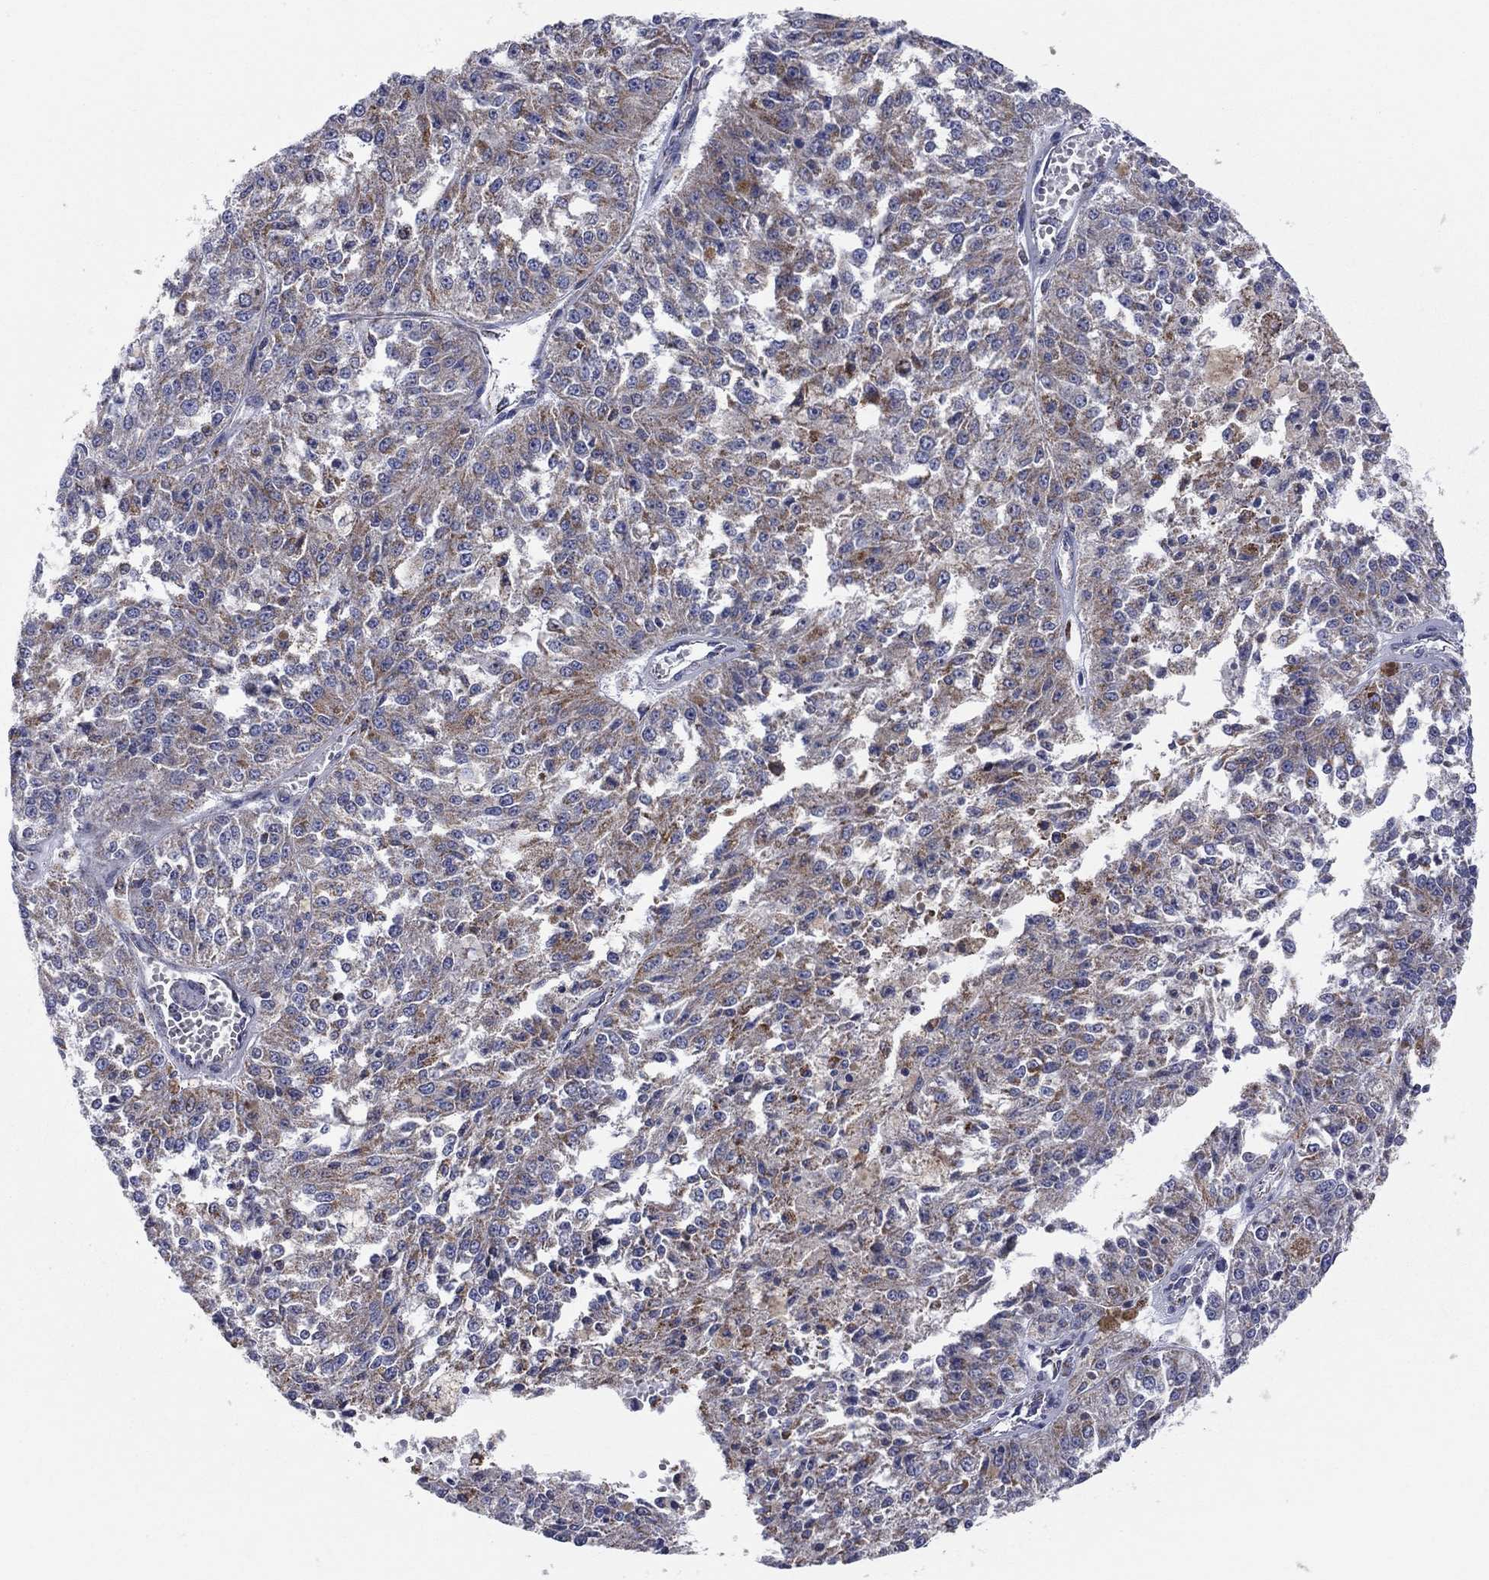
{"staining": {"intensity": "moderate", "quantity": "25%-75%", "location": "cytoplasmic/membranous"}, "tissue": "melanoma", "cell_type": "Tumor cells", "image_type": "cancer", "snomed": [{"axis": "morphology", "description": "Malignant melanoma, Metastatic site"}, {"axis": "topography", "description": "Lymph node"}], "caption": "This image displays melanoma stained with IHC to label a protein in brown. The cytoplasmic/membranous of tumor cells show moderate positivity for the protein. Nuclei are counter-stained blue.", "gene": "KISS1R", "patient": {"sex": "female", "age": 64}}